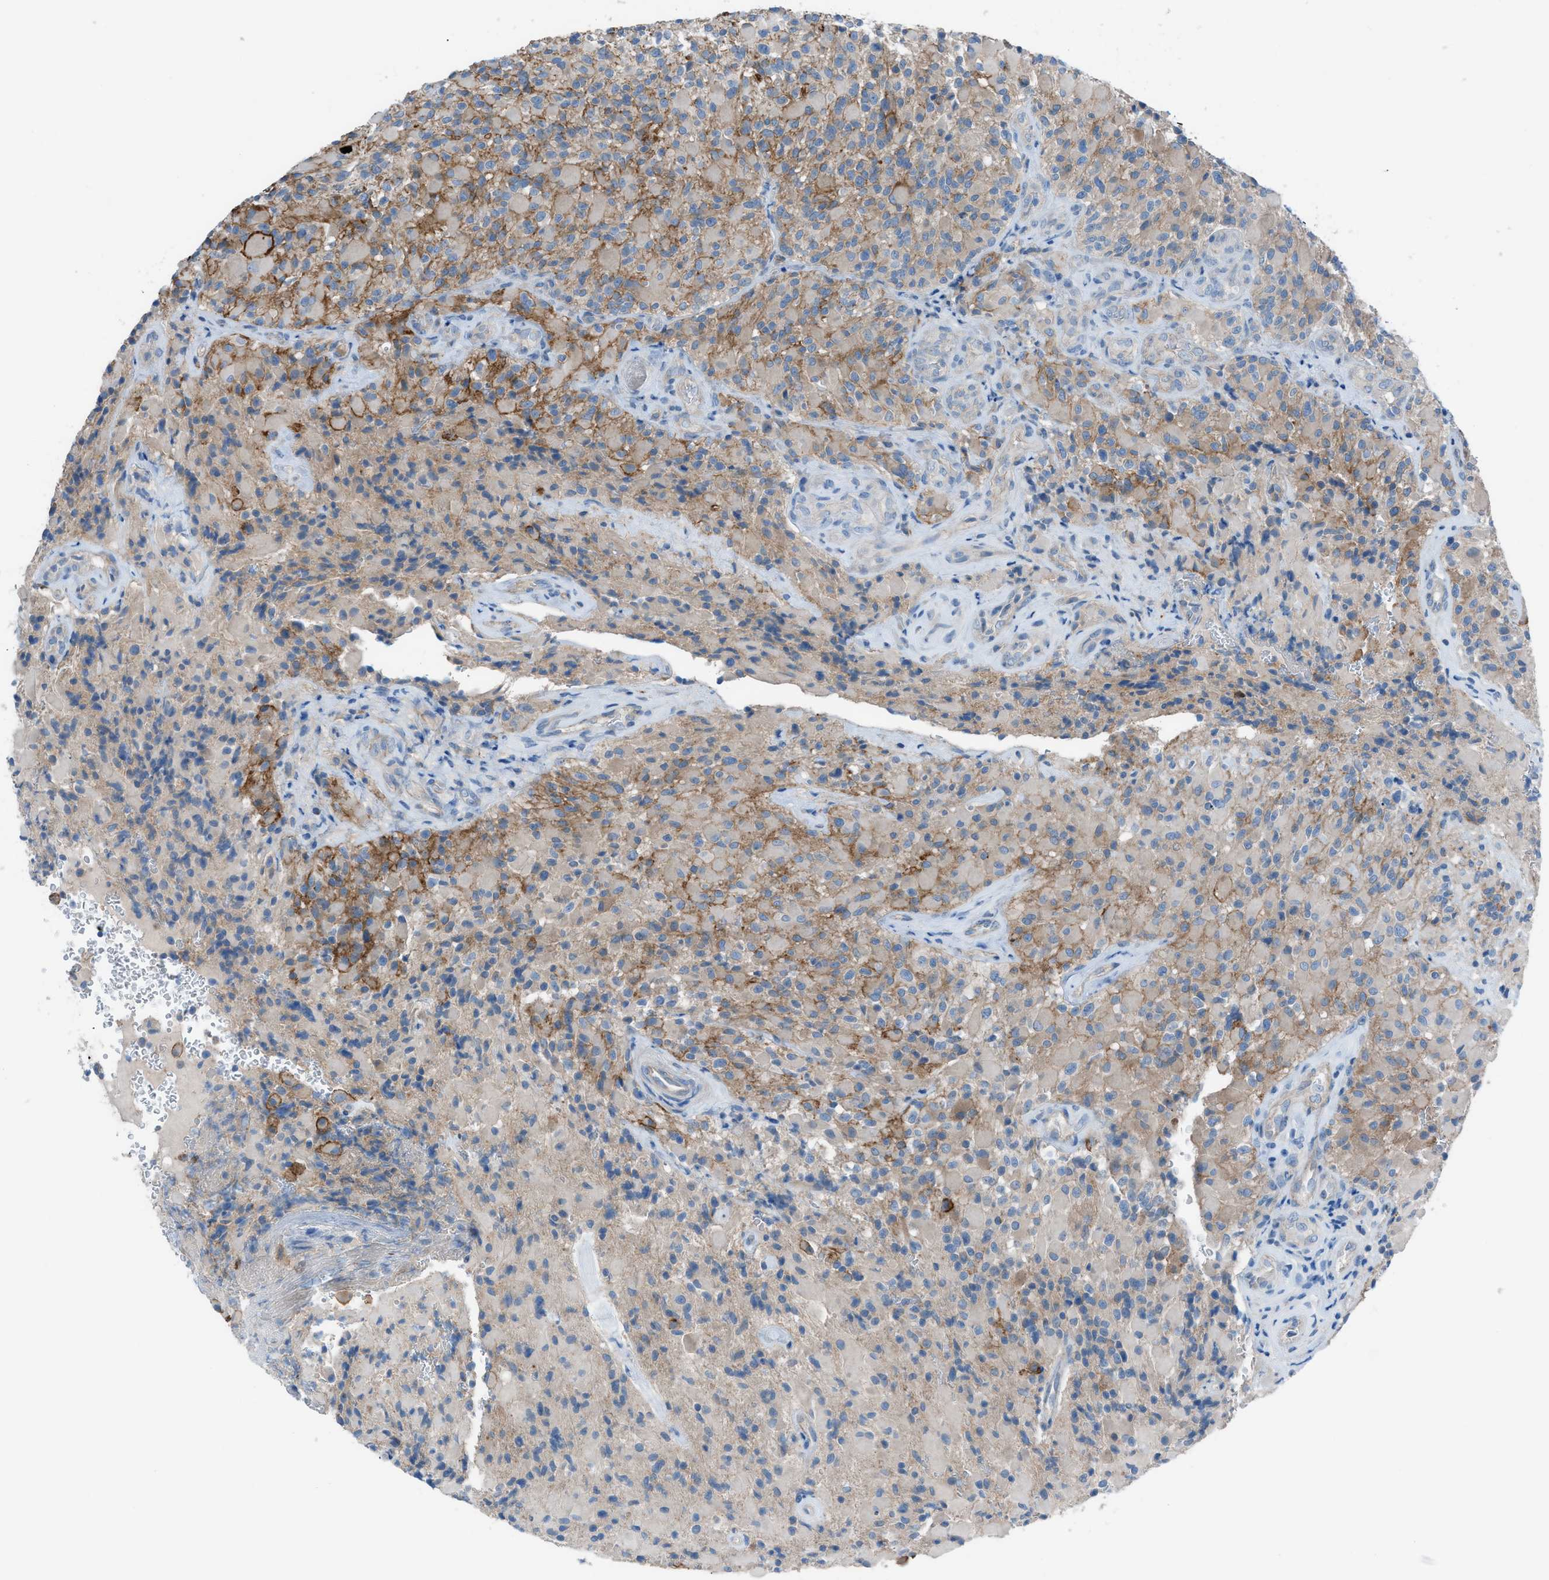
{"staining": {"intensity": "negative", "quantity": "none", "location": "none"}, "tissue": "glioma", "cell_type": "Tumor cells", "image_type": "cancer", "snomed": [{"axis": "morphology", "description": "Glioma, malignant, High grade"}, {"axis": "topography", "description": "Brain"}], "caption": "This is a image of immunohistochemistry staining of malignant glioma (high-grade), which shows no positivity in tumor cells. (Immunohistochemistry (ihc), brightfield microscopy, high magnification).", "gene": "C5AR2", "patient": {"sex": "male", "age": 71}}